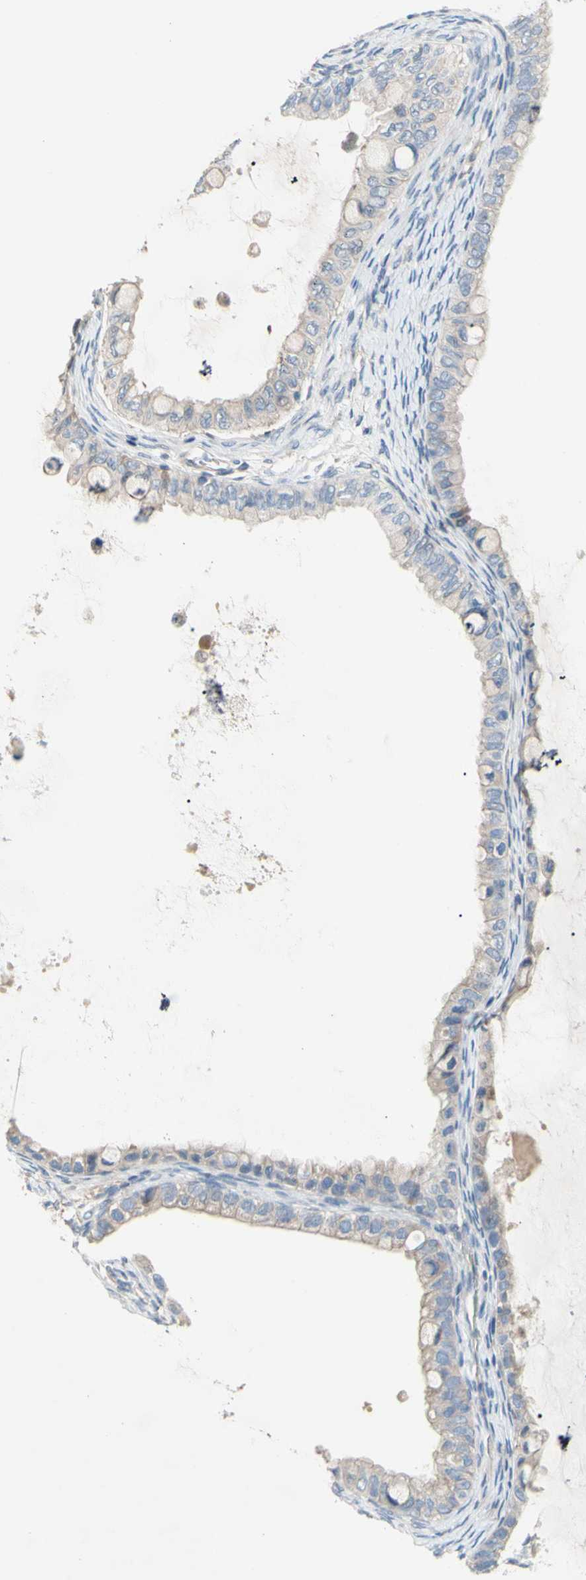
{"staining": {"intensity": "weak", "quantity": "<25%", "location": "cytoplasmic/membranous"}, "tissue": "ovarian cancer", "cell_type": "Tumor cells", "image_type": "cancer", "snomed": [{"axis": "morphology", "description": "Cystadenocarcinoma, mucinous, NOS"}, {"axis": "topography", "description": "Ovary"}], "caption": "Mucinous cystadenocarcinoma (ovarian) was stained to show a protein in brown. There is no significant positivity in tumor cells.", "gene": "TMEM59L", "patient": {"sex": "female", "age": 80}}